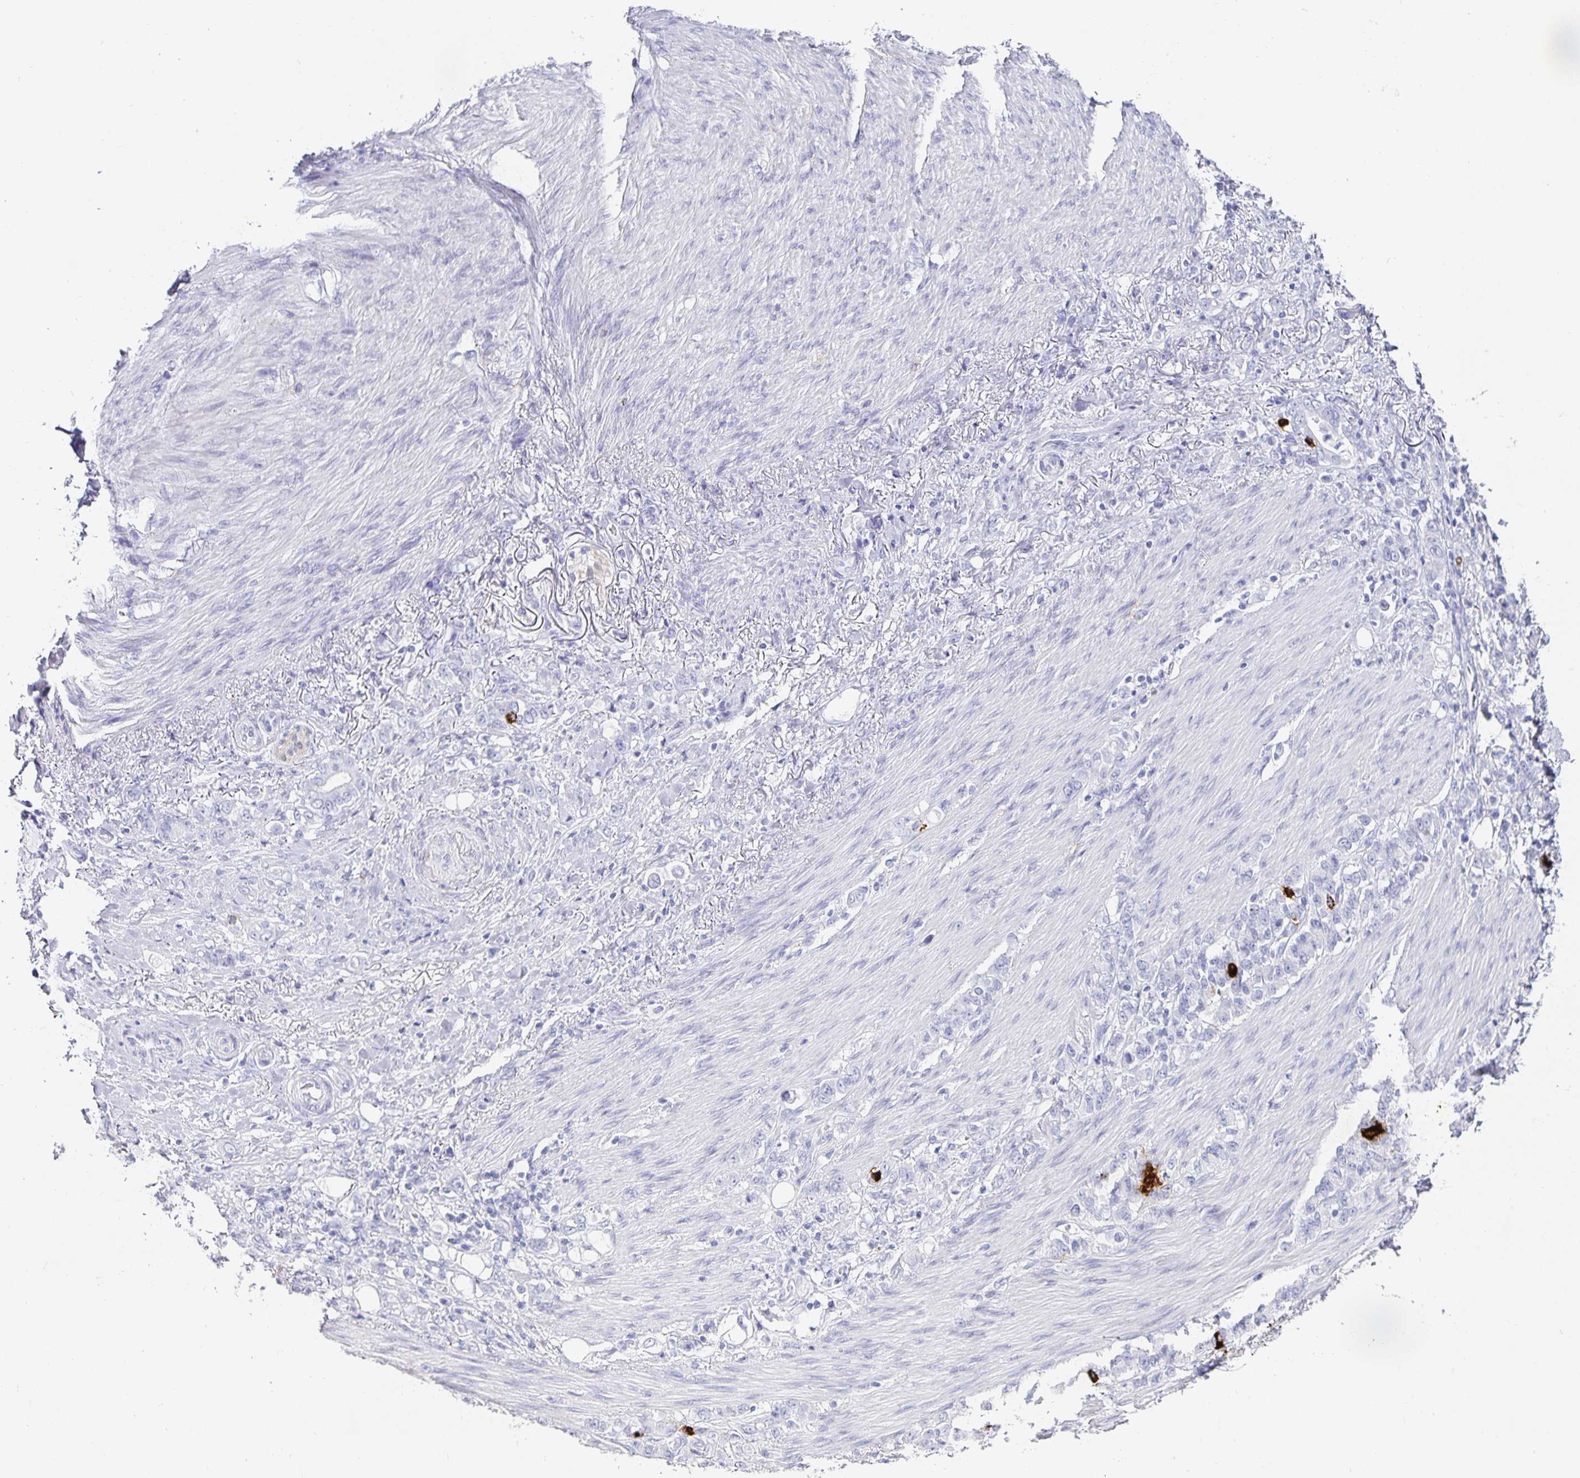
{"staining": {"intensity": "strong", "quantity": "<25%", "location": "cytoplasmic/membranous"}, "tissue": "stomach cancer", "cell_type": "Tumor cells", "image_type": "cancer", "snomed": [{"axis": "morphology", "description": "Adenocarcinoma, NOS"}, {"axis": "topography", "description": "Stomach"}], "caption": "Immunohistochemistry of stomach adenocarcinoma reveals medium levels of strong cytoplasmic/membranous staining in approximately <25% of tumor cells.", "gene": "CHGA", "patient": {"sex": "female", "age": 79}}